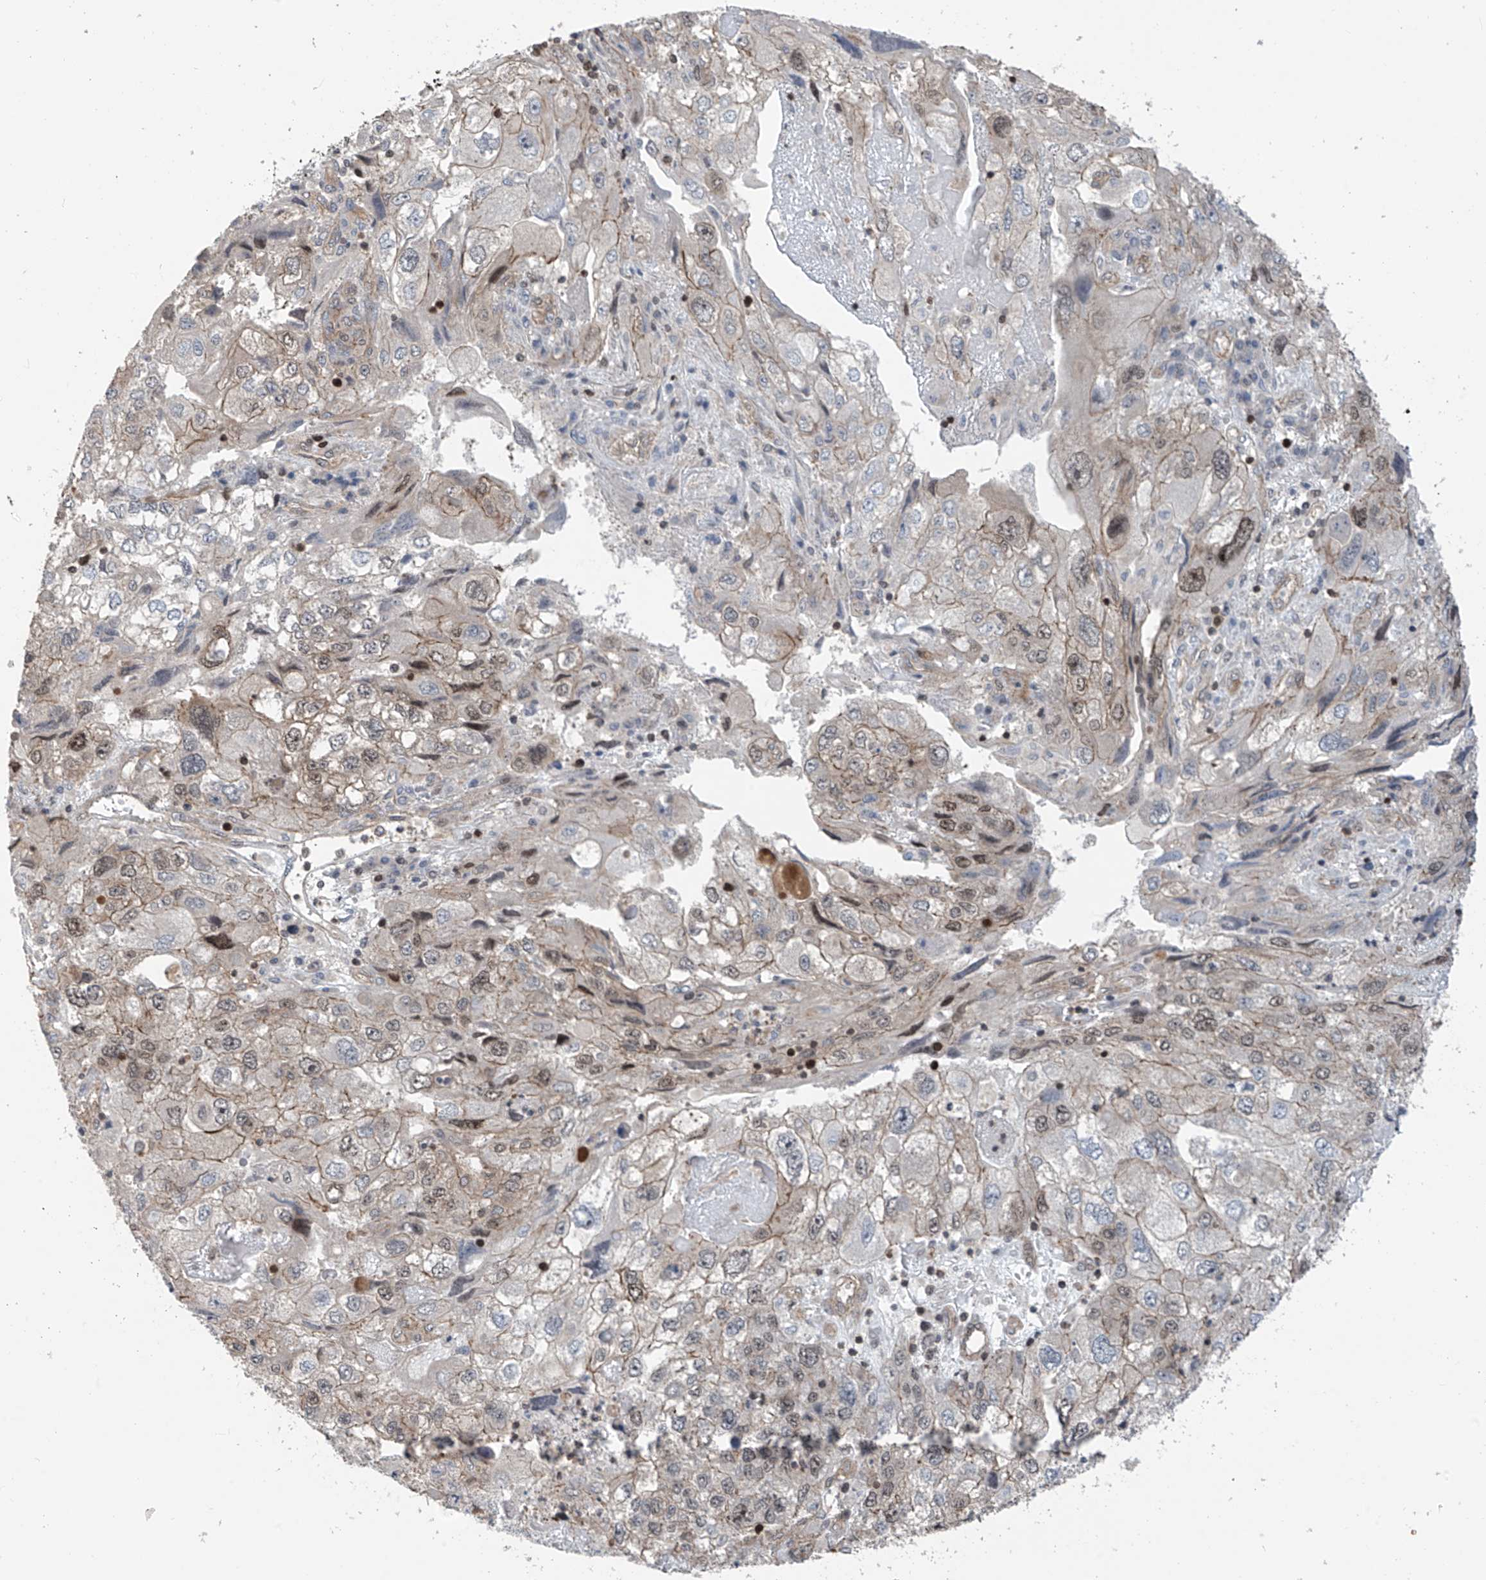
{"staining": {"intensity": "weak", "quantity": "<25%", "location": "cytoplasmic/membranous,nuclear"}, "tissue": "endometrial cancer", "cell_type": "Tumor cells", "image_type": "cancer", "snomed": [{"axis": "morphology", "description": "Adenocarcinoma, NOS"}, {"axis": "topography", "description": "Endometrium"}], "caption": "A micrograph of human endometrial cancer (adenocarcinoma) is negative for staining in tumor cells. The staining is performed using DAB (3,3'-diaminobenzidine) brown chromogen with nuclei counter-stained in using hematoxylin.", "gene": "DNAJC9", "patient": {"sex": "female", "age": 49}}